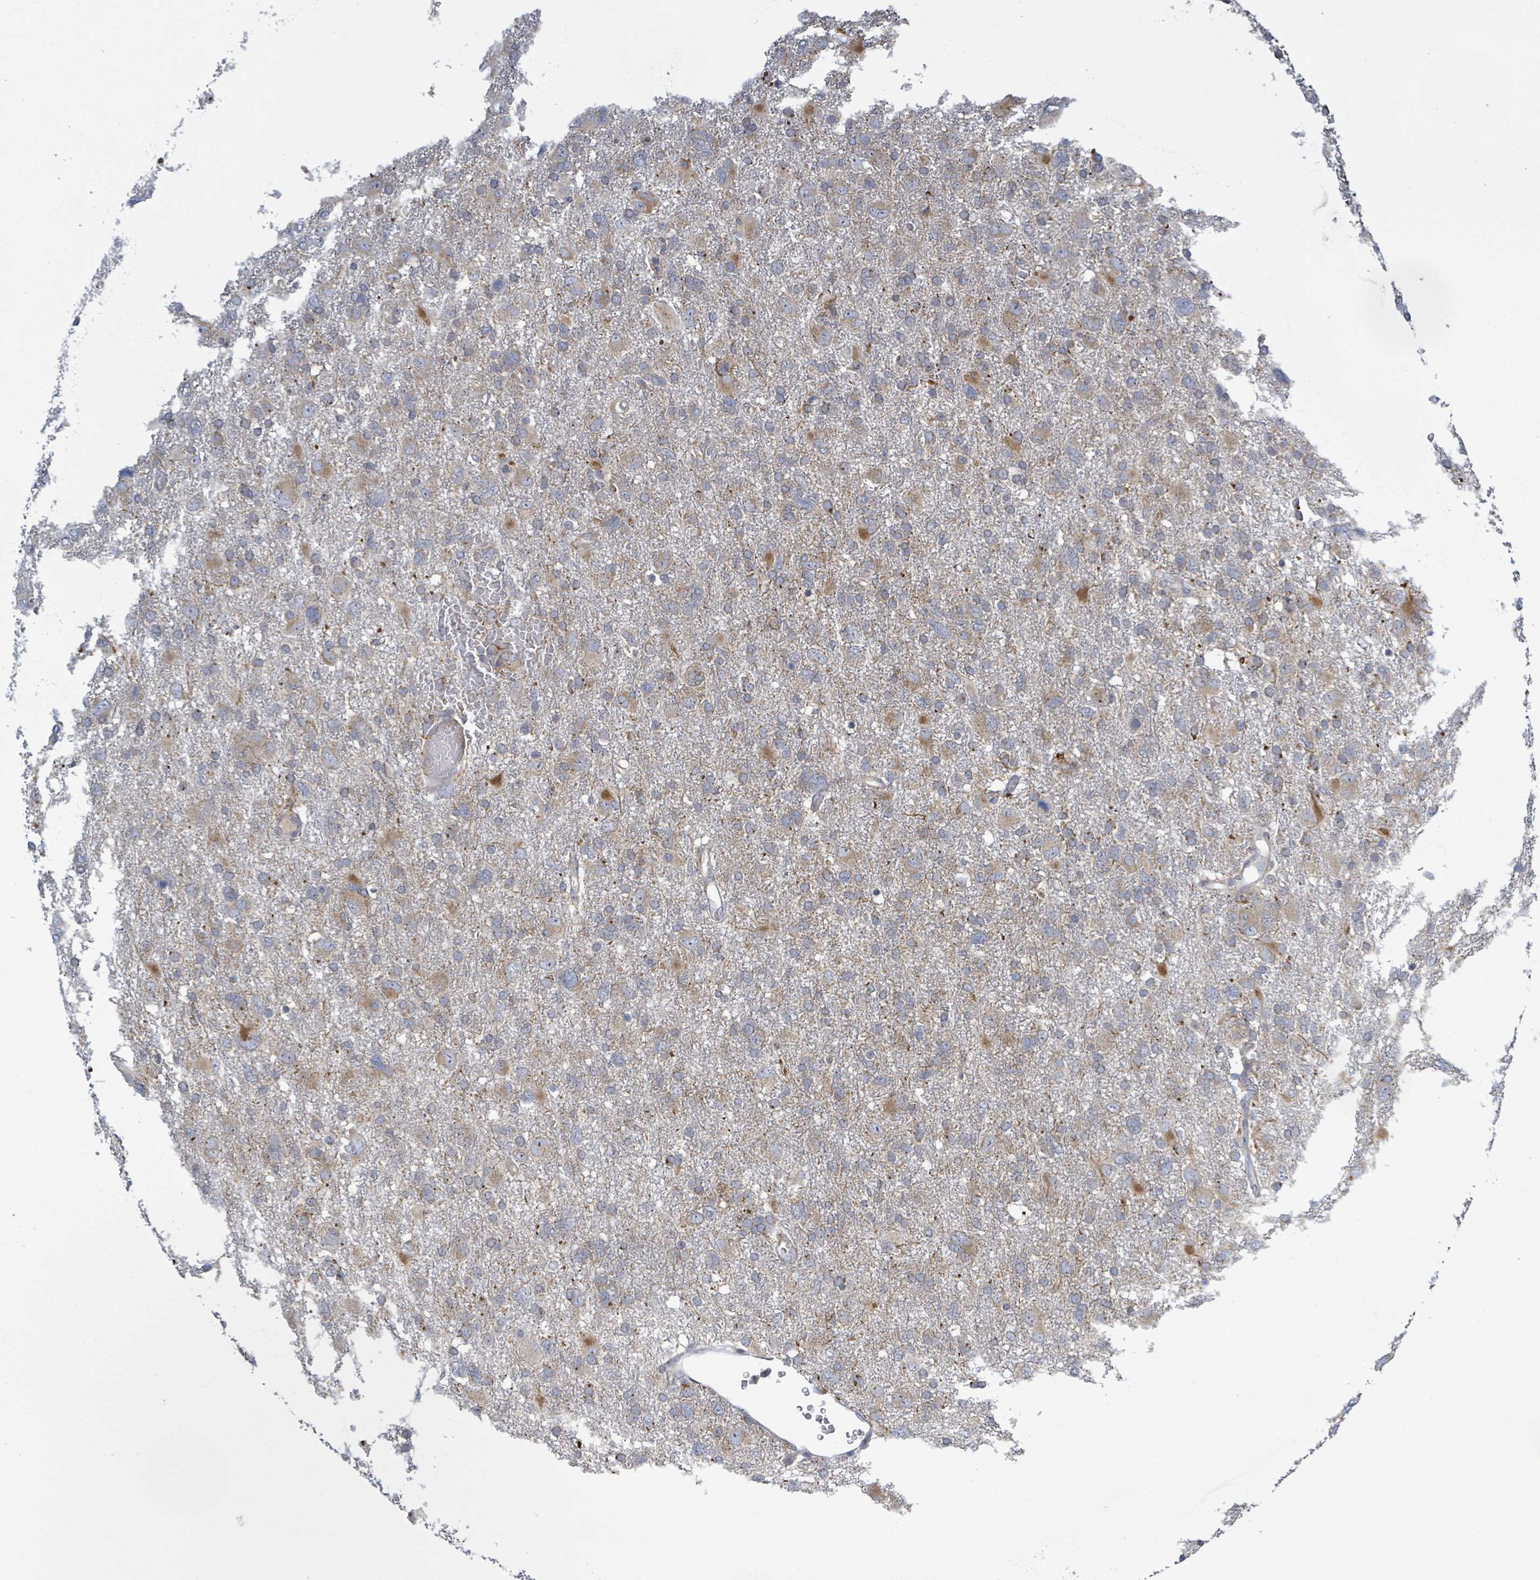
{"staining": {"intensity": "moderate", "quantity": "<25%", "location": "cytoplasmic/membranous"}, "tissue": "glioma", "cell_type": "Tumor cells", "image_type": "cancer", "snomed": [{"axis": "morphology", "description": "Glioma, malignant, High grade"}, {"axis": "topography", "description": "Brain"}], "caption": "Glioma tissue displays moderate cytoplasmic/membranous expression in approximately <25% of tumor cells, visualized by immunohistochemistry.", "gene": "ATP13A1", "patient": {"sex": "male", "age": 61}}